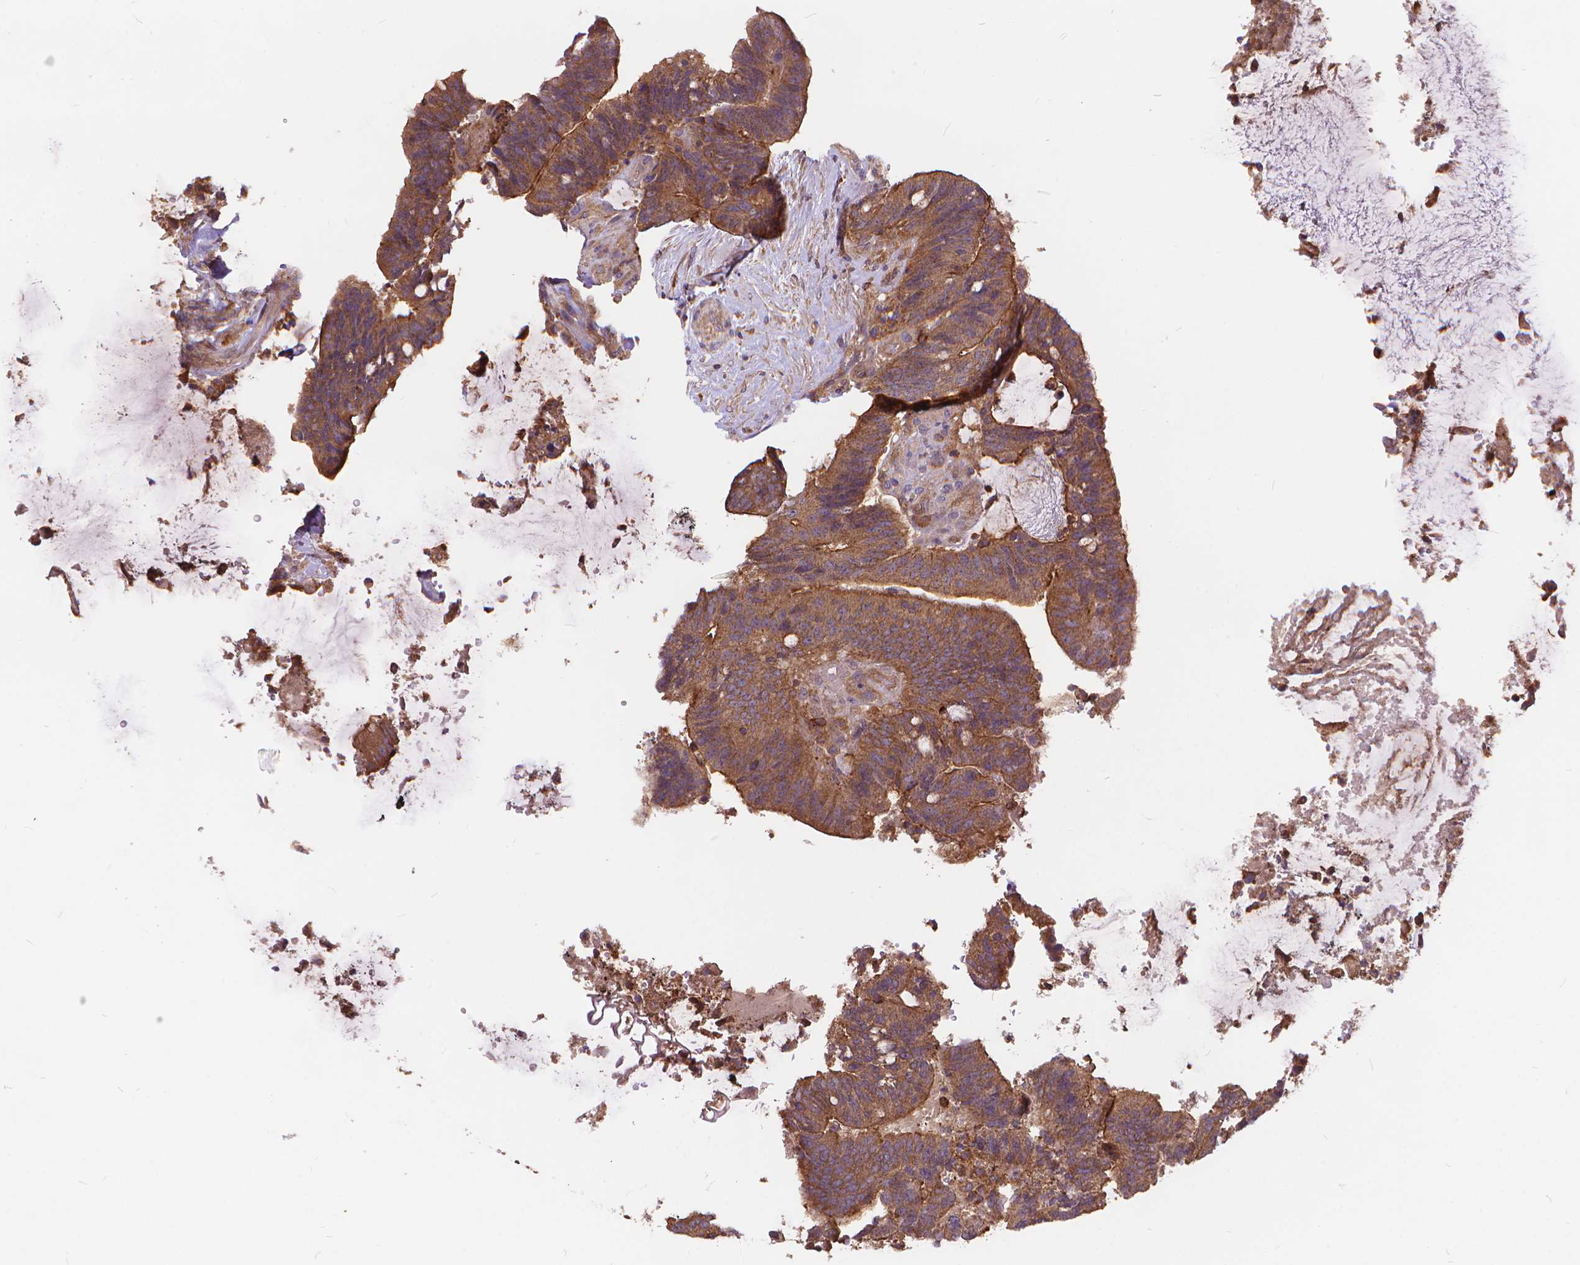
{"staining": {"intensity": "moderate", "quantity": ">75%", "location": "cytoplasmic/membranous"}, "tissue": "colorectal cancer", "cell_type": "Tumor cells", "image_type": "cancer", "snomed": [{"axis": "morphology", "description": "Adenocarcinoma, NOS"}, {"axis": "topography", "description": "Colon"}], "caption": "A histopathology image of human adenocarcinoma (colorectal) stained for a protein demonstrates moderate cytoplasmic/membranous brown staining in tumor cells.", "gene": "ARAP1", "patient": {"sex": "female", "age": 43}}